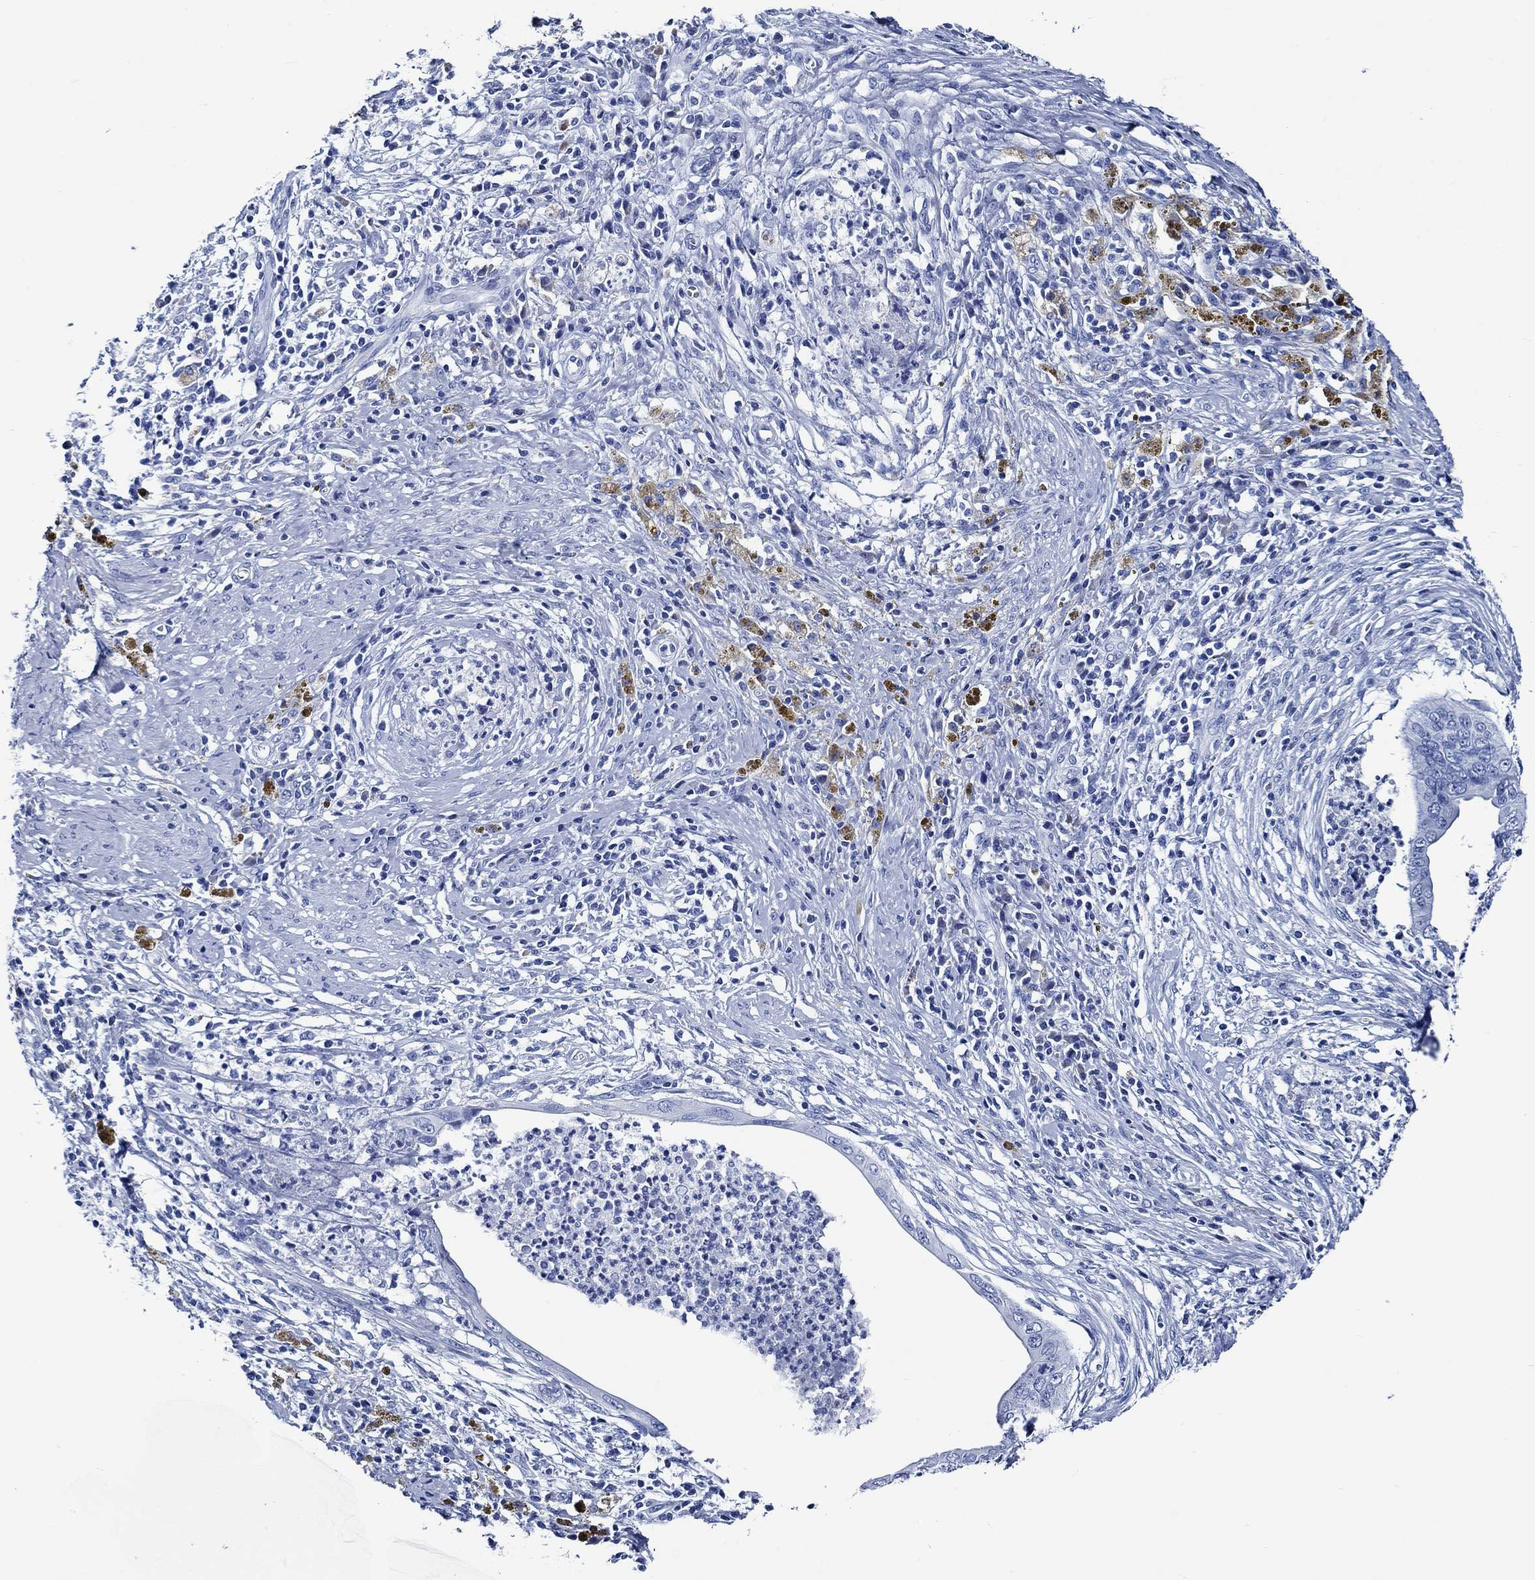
{"staining": {"intensity": "negative", "quantity": "none", "location": "none"}, "tissue": "cervical cancer", "cell_type": "Tumor cells", "image_type": "cancer", "snomed": [{"axis": "morphology", "description": "Adenocarcinoma, NOS"}, {"axis": "topography", "description": "Cervix"}], "caption": "Immunohistochemistry (IHC) histopathology image of adenocarcinoma (cervical) stained for a protein (brown), which reveals no positivity in tumor cells.", "gene": "WDR62", "patient": {"sex": "female", "age": 42}}